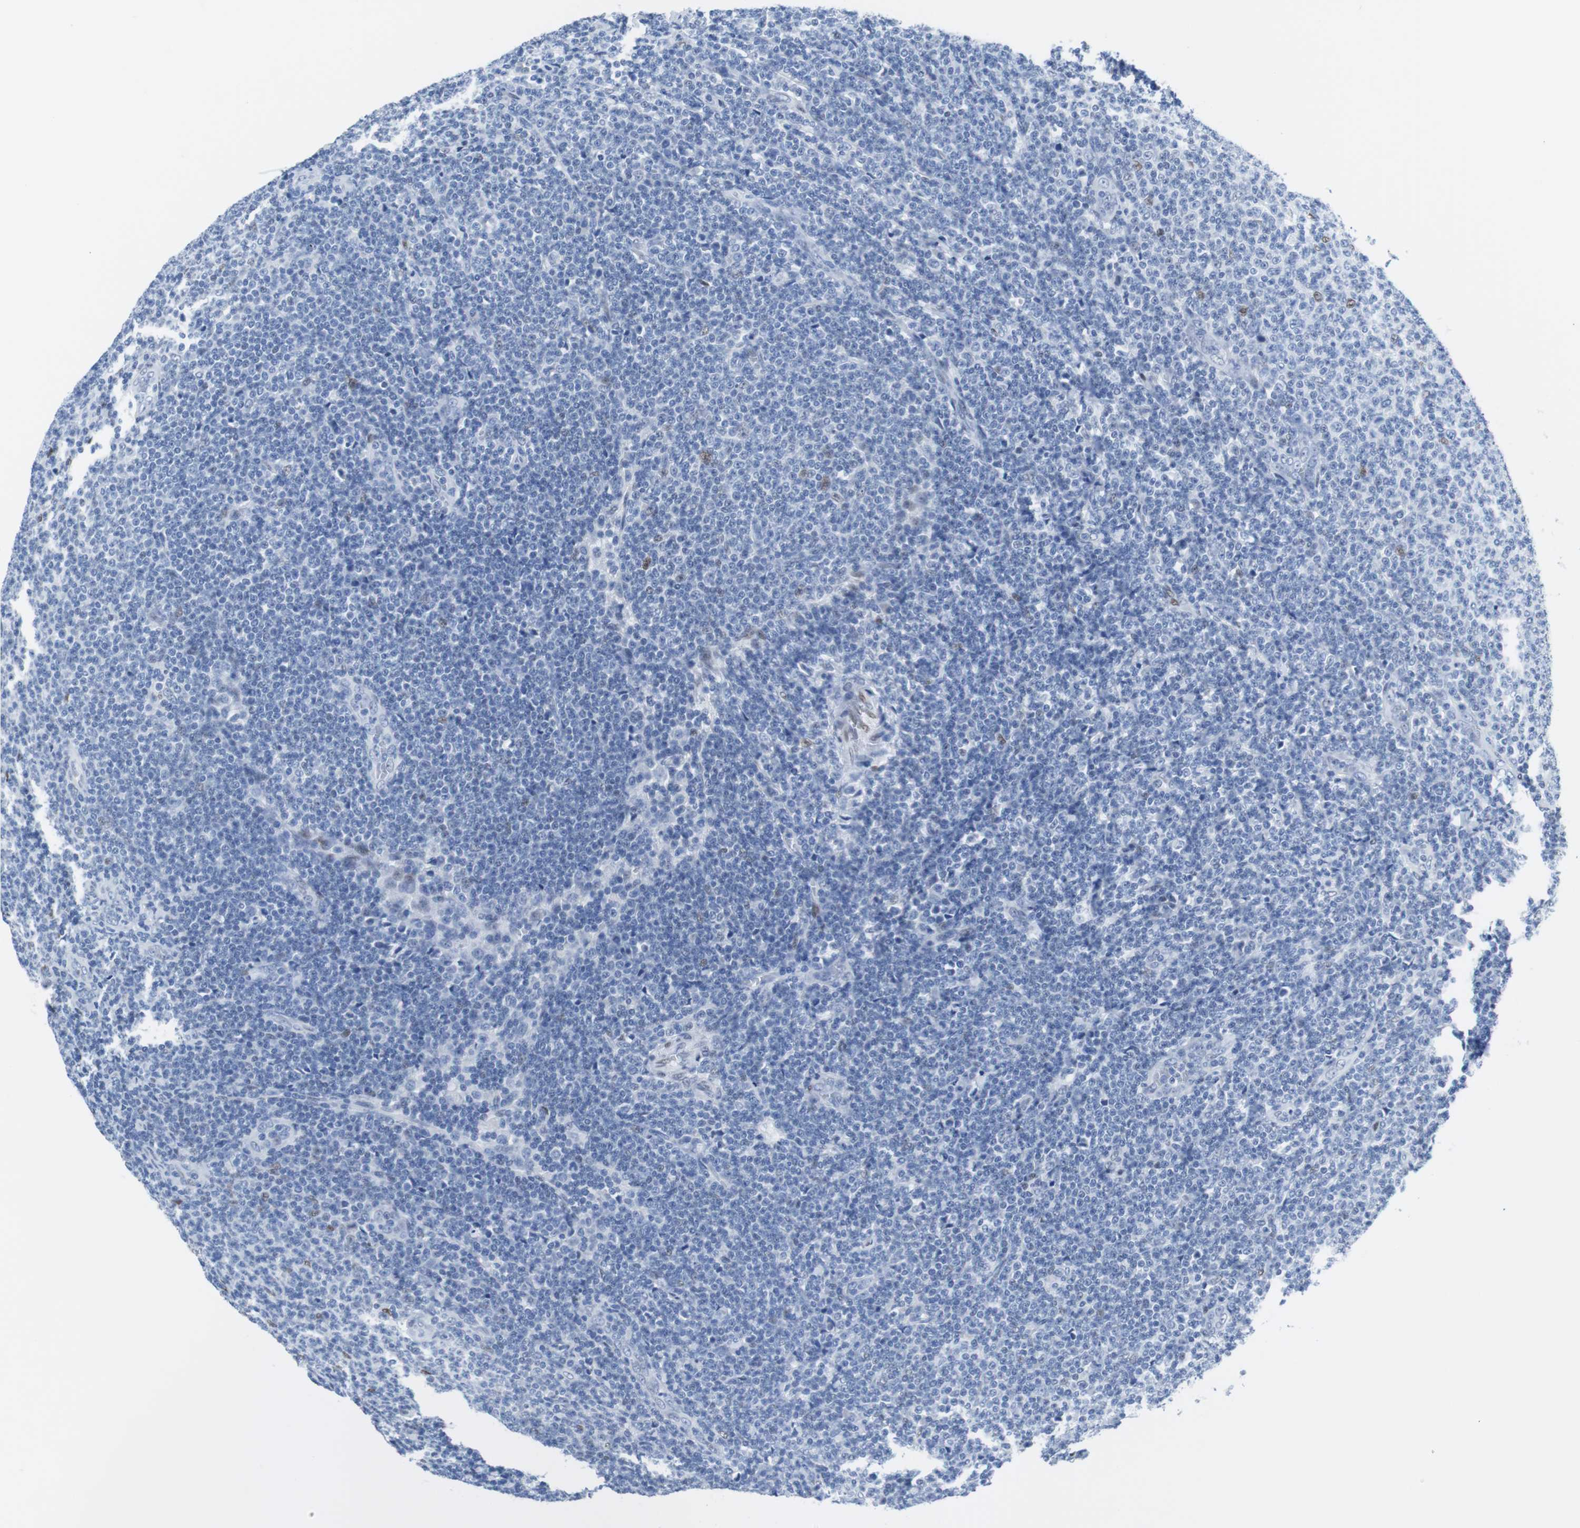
{"staining": {"intensity": "weak", "quantity": "<25%", "location": "nuclear"}, "tissue": "lymphoma", "cell_type": "Tumor cells", "image_type": "cancer", "snomed": [{"axis": "morphology", "description": "Malignant lymphoma, non-Hodgkin's type, Low grade"}, {"axis": "topography", "description": "Lymph node"}], "caption": "Immunohistochemistry (IHC) histopathology image of neoplastic tissue: malignant lymphoma, non-Hodgkin's type (low-grade) stained with DAB exhibits no significant protein expression in tumor cells.", "gene": "JUN", "patient": {"sex": "male", "age": 66}}